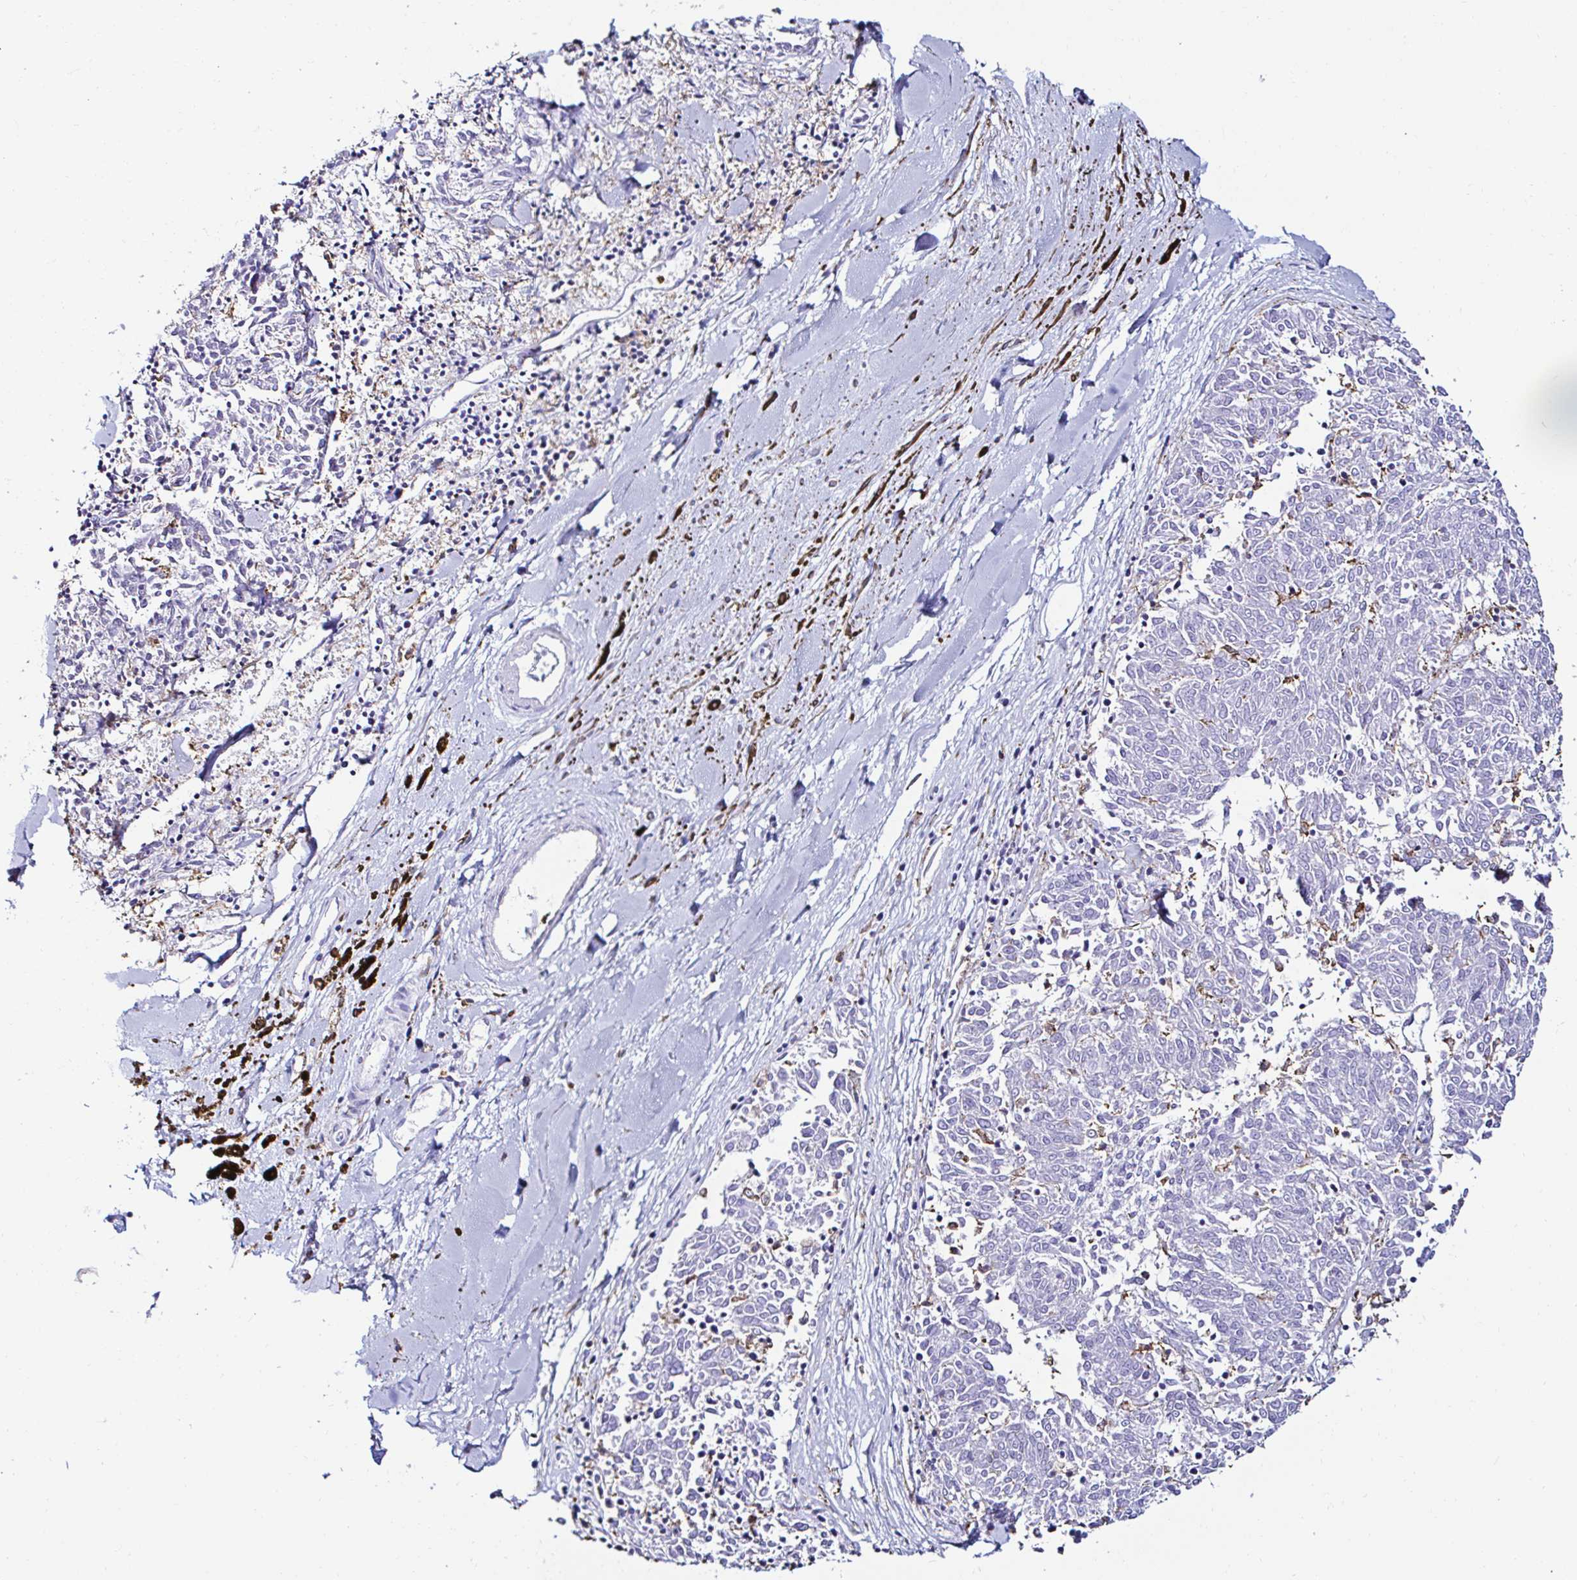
{"staining": {"intensity": "negative", "quantity": "none", "location": "none"}, "tissue": "melanoma", "cell_type": "Tumor cells", "image_type": "cancer", "snomed": [{"axis": "morphology", "description": "Malignant melanoma, NOS"}, {"axis": "topography", "description": "Skin"}], "caption": "Human malignant melanoma stained for a protein using IHC displays no expression in tumor cells.", "gene": "CYBB", "patient": {"sex": "female", "age": 72}}